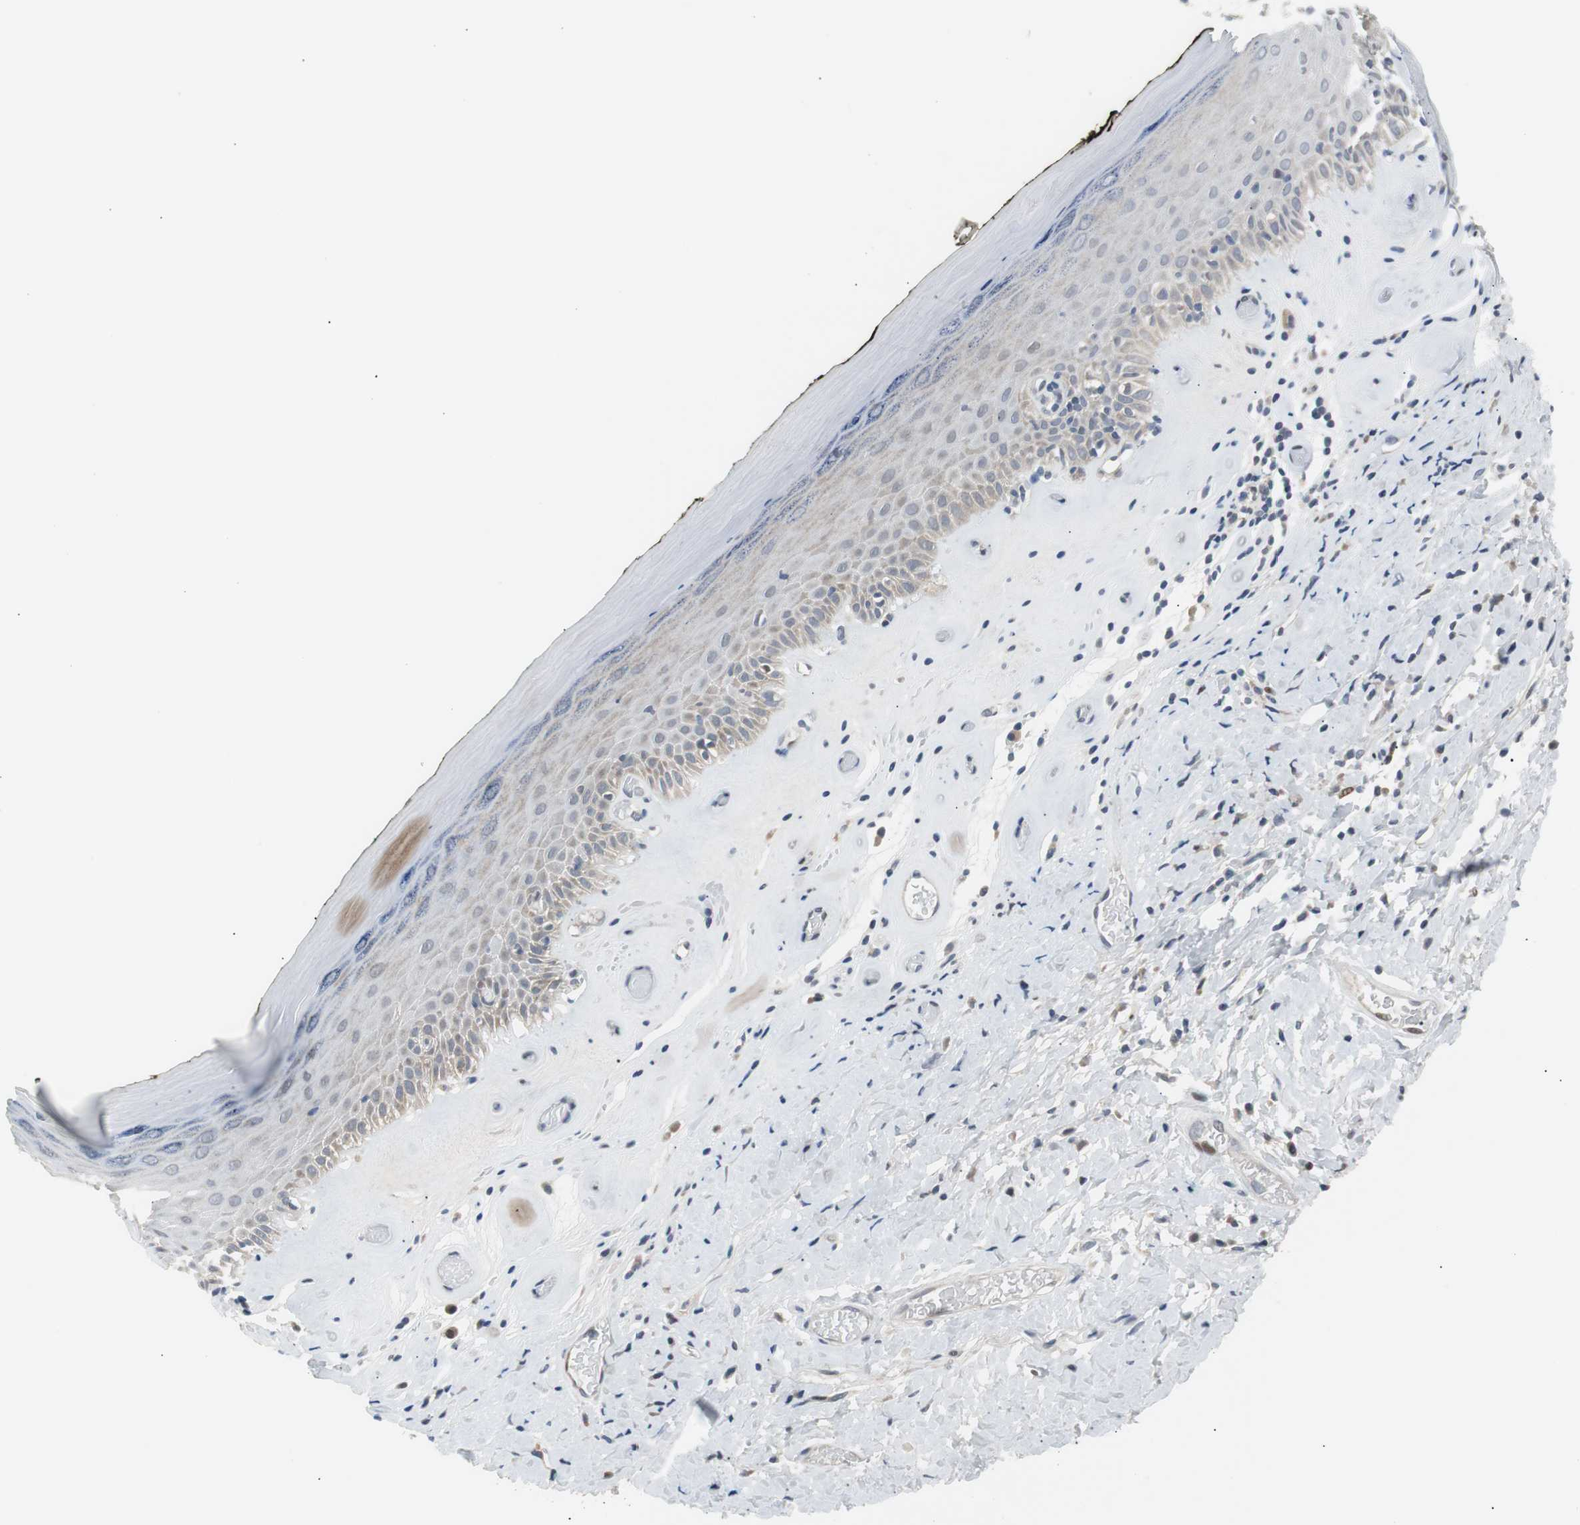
{"staining": {"intensity": "weak", "quantity": "25%-75%", "location": "cytoplasmic/membranous,nuclear"}, "tissue": "skin", "cell_type": "Epidermal cells", "image_type": "normal", "snomed": [{"axis": "morphology", "description": "Normal tissue, NOS"}, {"axis": "morphology", "description": "Inflammation, NOS"}, {"axis": "topography", "description": "Vulva"}], "caption": "Protein expression analysis of benign human skin reveals weak cytoplasmic/membranous,nuclear staining in approximately 25%-75% of epidermal cells.", "gene": "MAP2K4", "patient": {"sex": "female", "age": 84}}